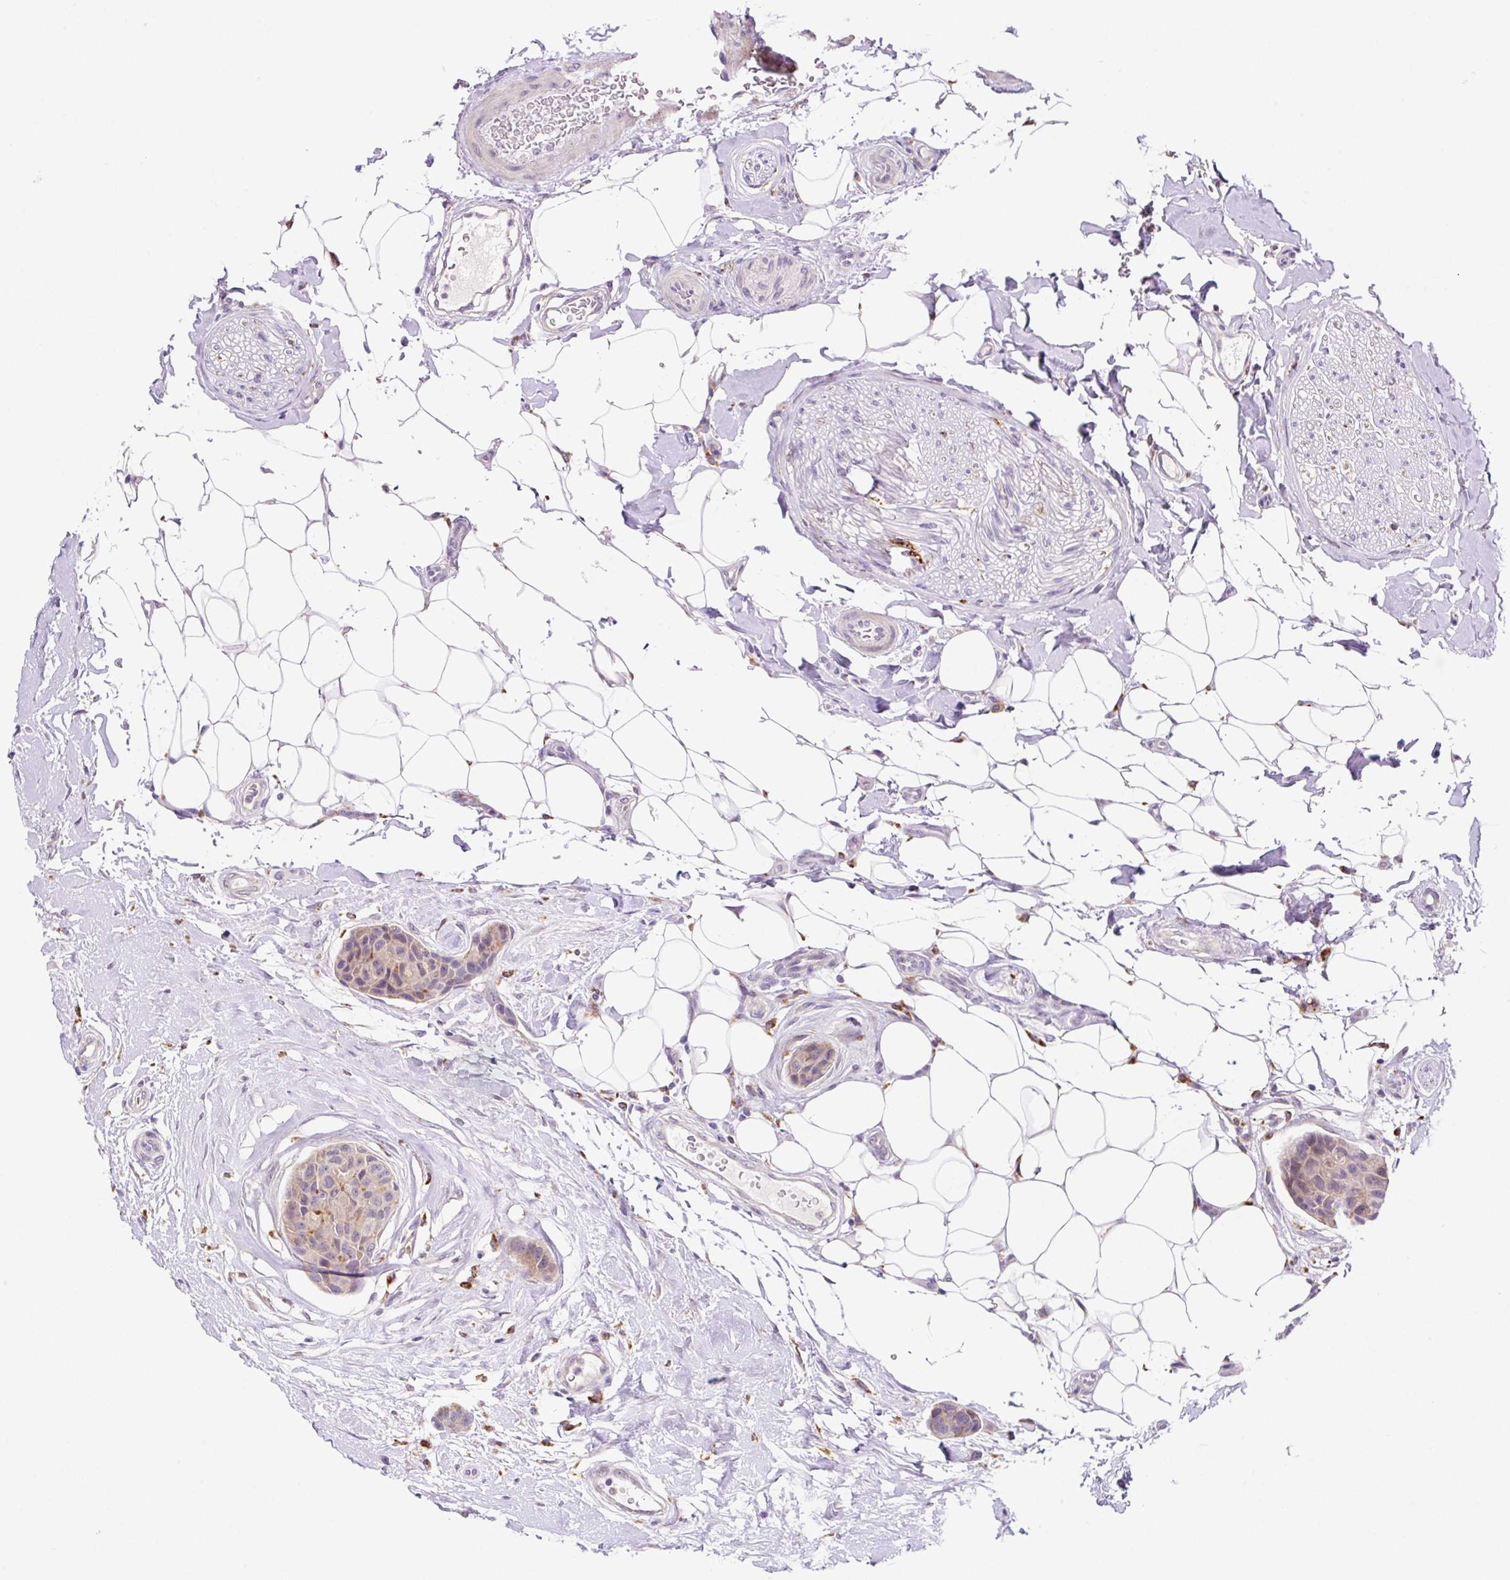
{"staining": {"intensity": "weak", "quantity": ">75%", "location": "cytoplasmic/membranous"}, "tissue": "breast cancer", "cell_type": "Tumor cells", "image_type": "cancer", "snomed": [{"axis": "morphology", "description": "Duct carcinoma"}, {"axis": "topography", "description": "Breast"}, {"axis": "topography", "description": "Lymph node"}], "caption": "Weak cytoplasmic/membranous positivity for a protein is present in about >75% of tumor cells of breast cancer (invasive ductal carcinoma) using IHC.", "gene": "CEBPZOS", "patient": {"sex": "female", "age": 80}}